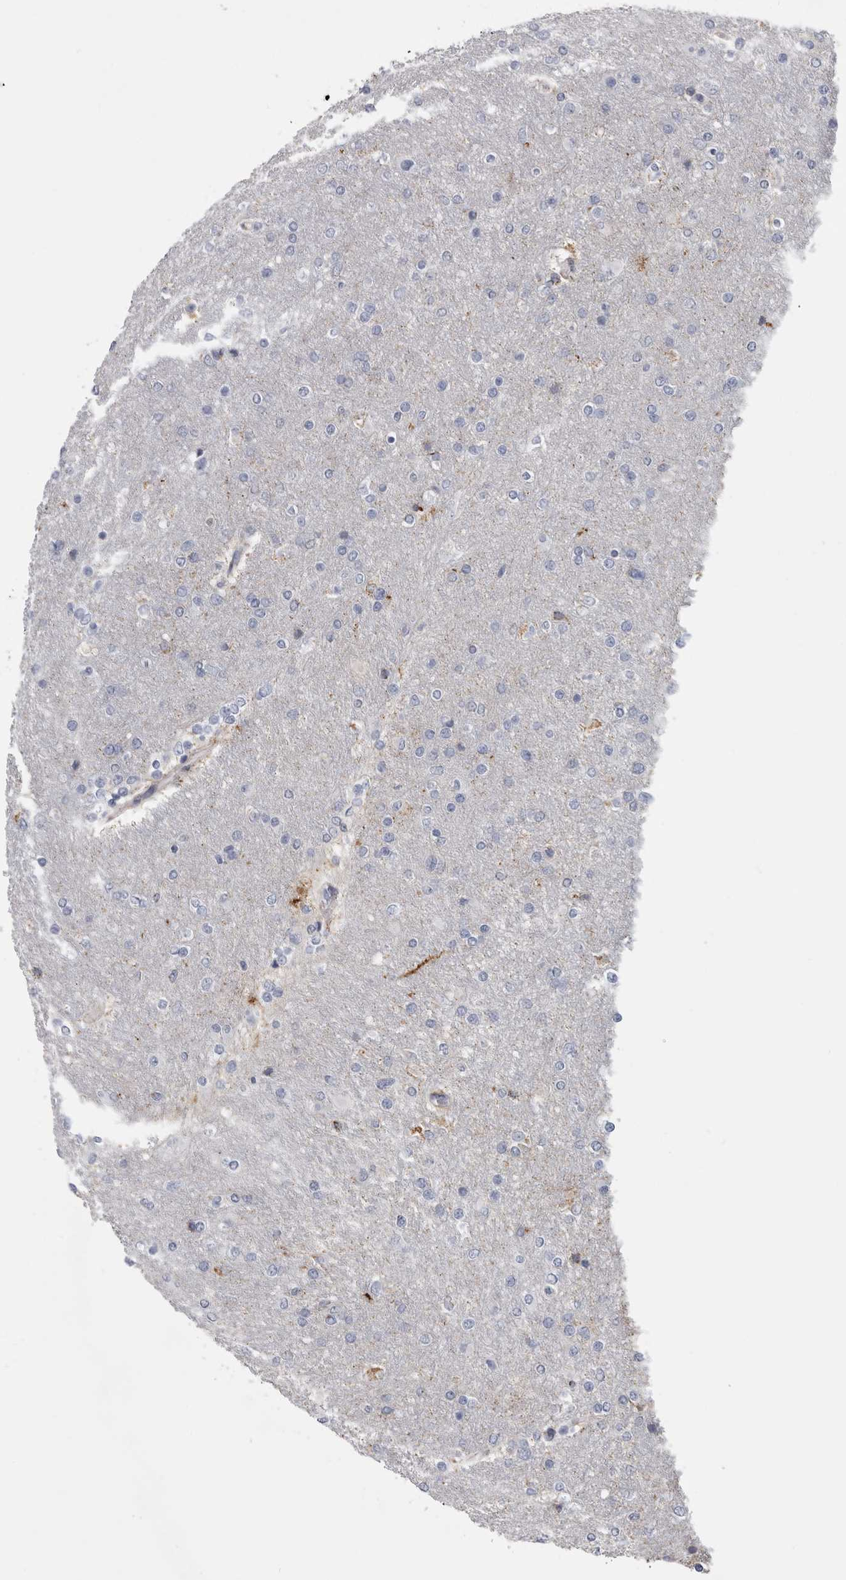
{"staining": {"intensity": "negative", "quantity": "none", "location": "none"}, "tissue": "glioma", "cell_type": "Tumor cells", "image_type": "cancer", "snomed": [{"axis": "morphology", "description": "Glioma, malignant, High grade"}, {"axis": "topography", "description": "Cerebral cortex"}], "caption": "Immunohistochemical staining of high-grade glioma (malignant) reveals no significant staining in tumor cells. (DAB immunohistochemistry visualized using brightfield microscopy, high magnification).", "gene": "DNAJC24", "patient": {"sex": "female", "age": 36}}